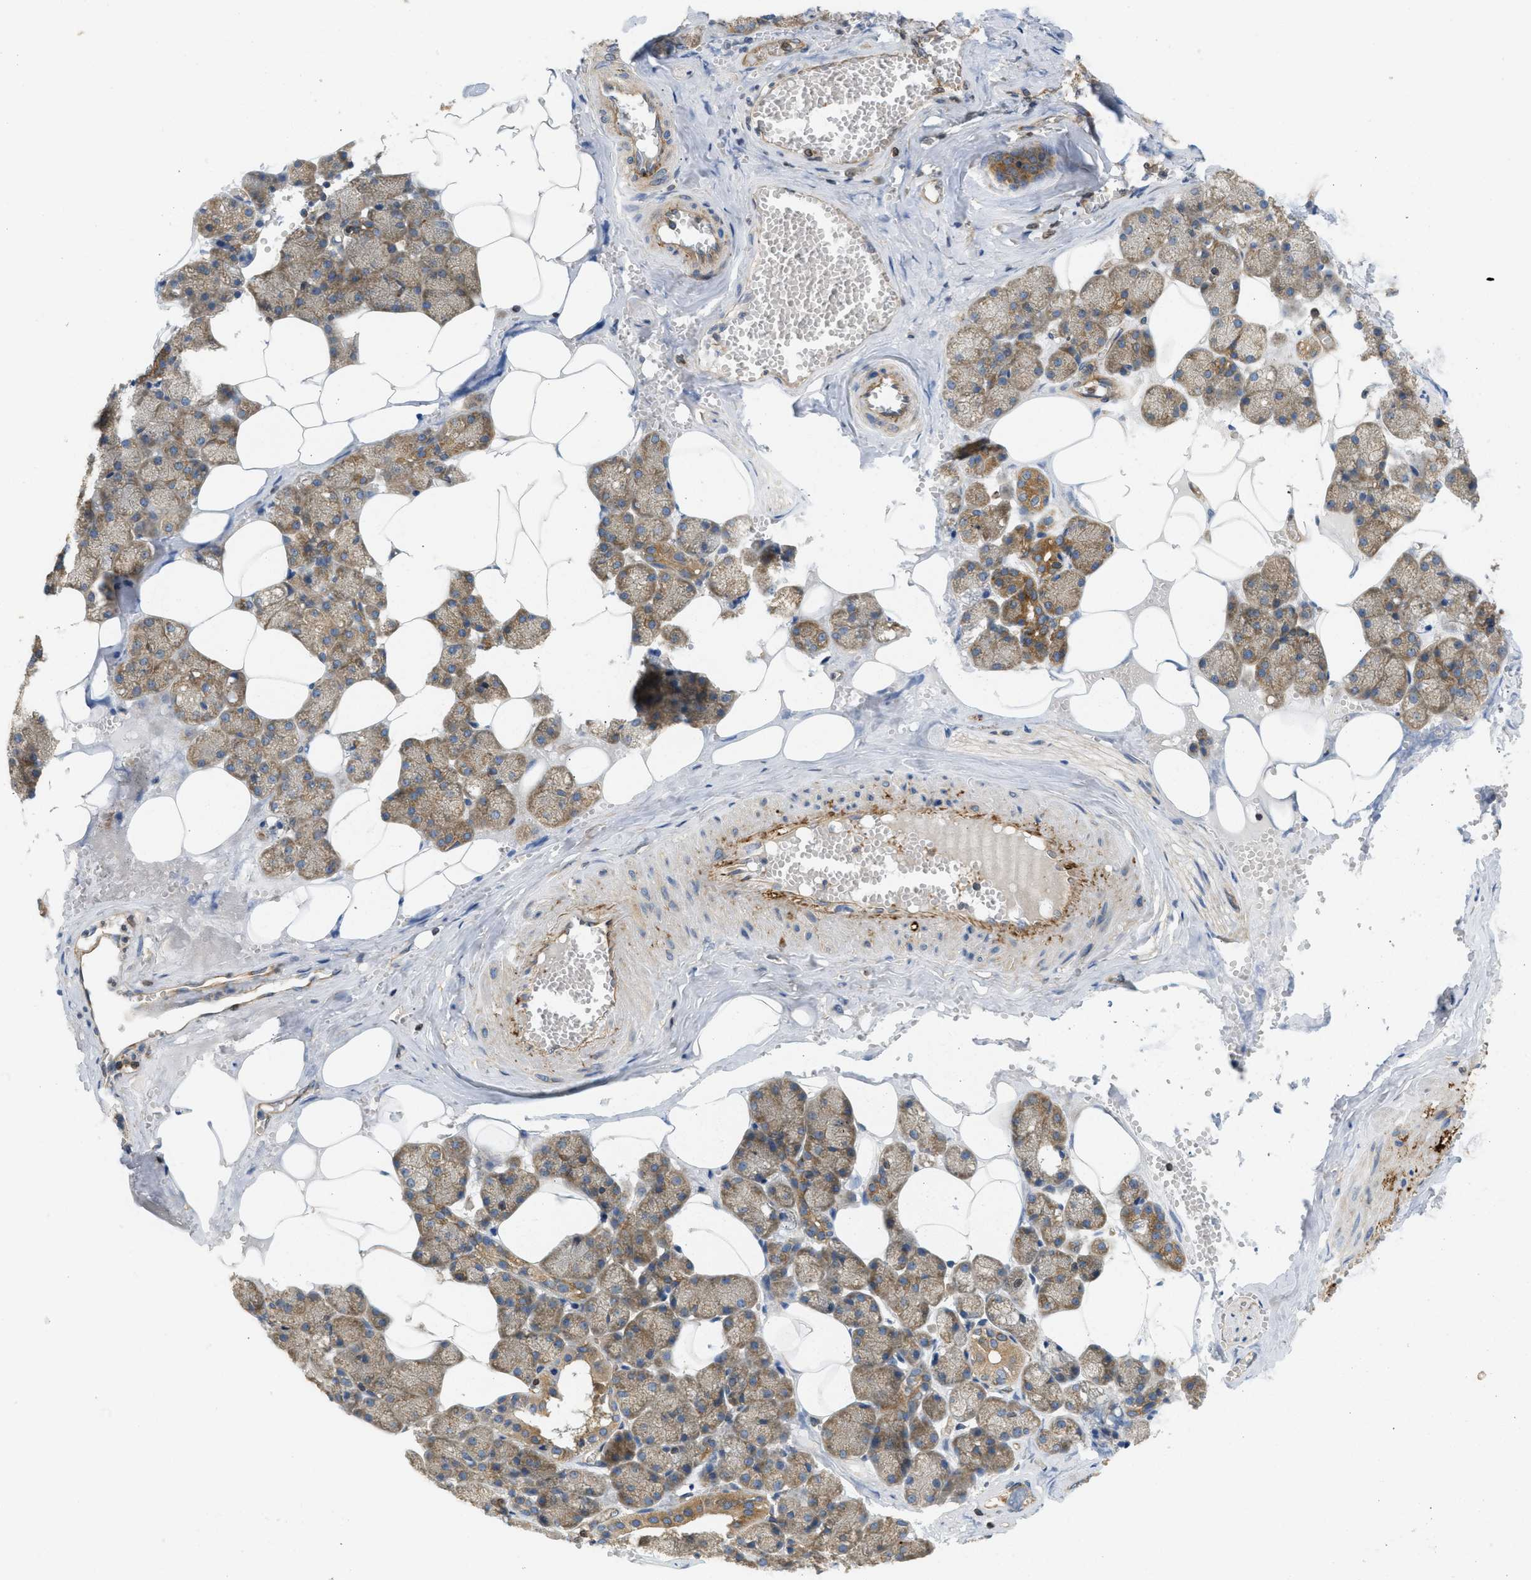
{"staining": {"intensity": "moderate", "quantity": "25%-75%", "location": "cytoplasmic/membranous"}, "tissue": "salivary gland", "cell_type": "Glandular cells", "image_type": "normal", "snomed": [{"axis": "morphology", "description": "Normal tissue, NOS"}, {"axis": "topography", "description": "Salivary gland"}], "caption": "High-power microscopy captured an IHC photomicrograph of normal salivary gland, revealing moderate cytoplasmic/membranous expression in about 25%-75% of glandular cells.", "gene": "STRN", "patient": {"sex": "male", "age": 62}}